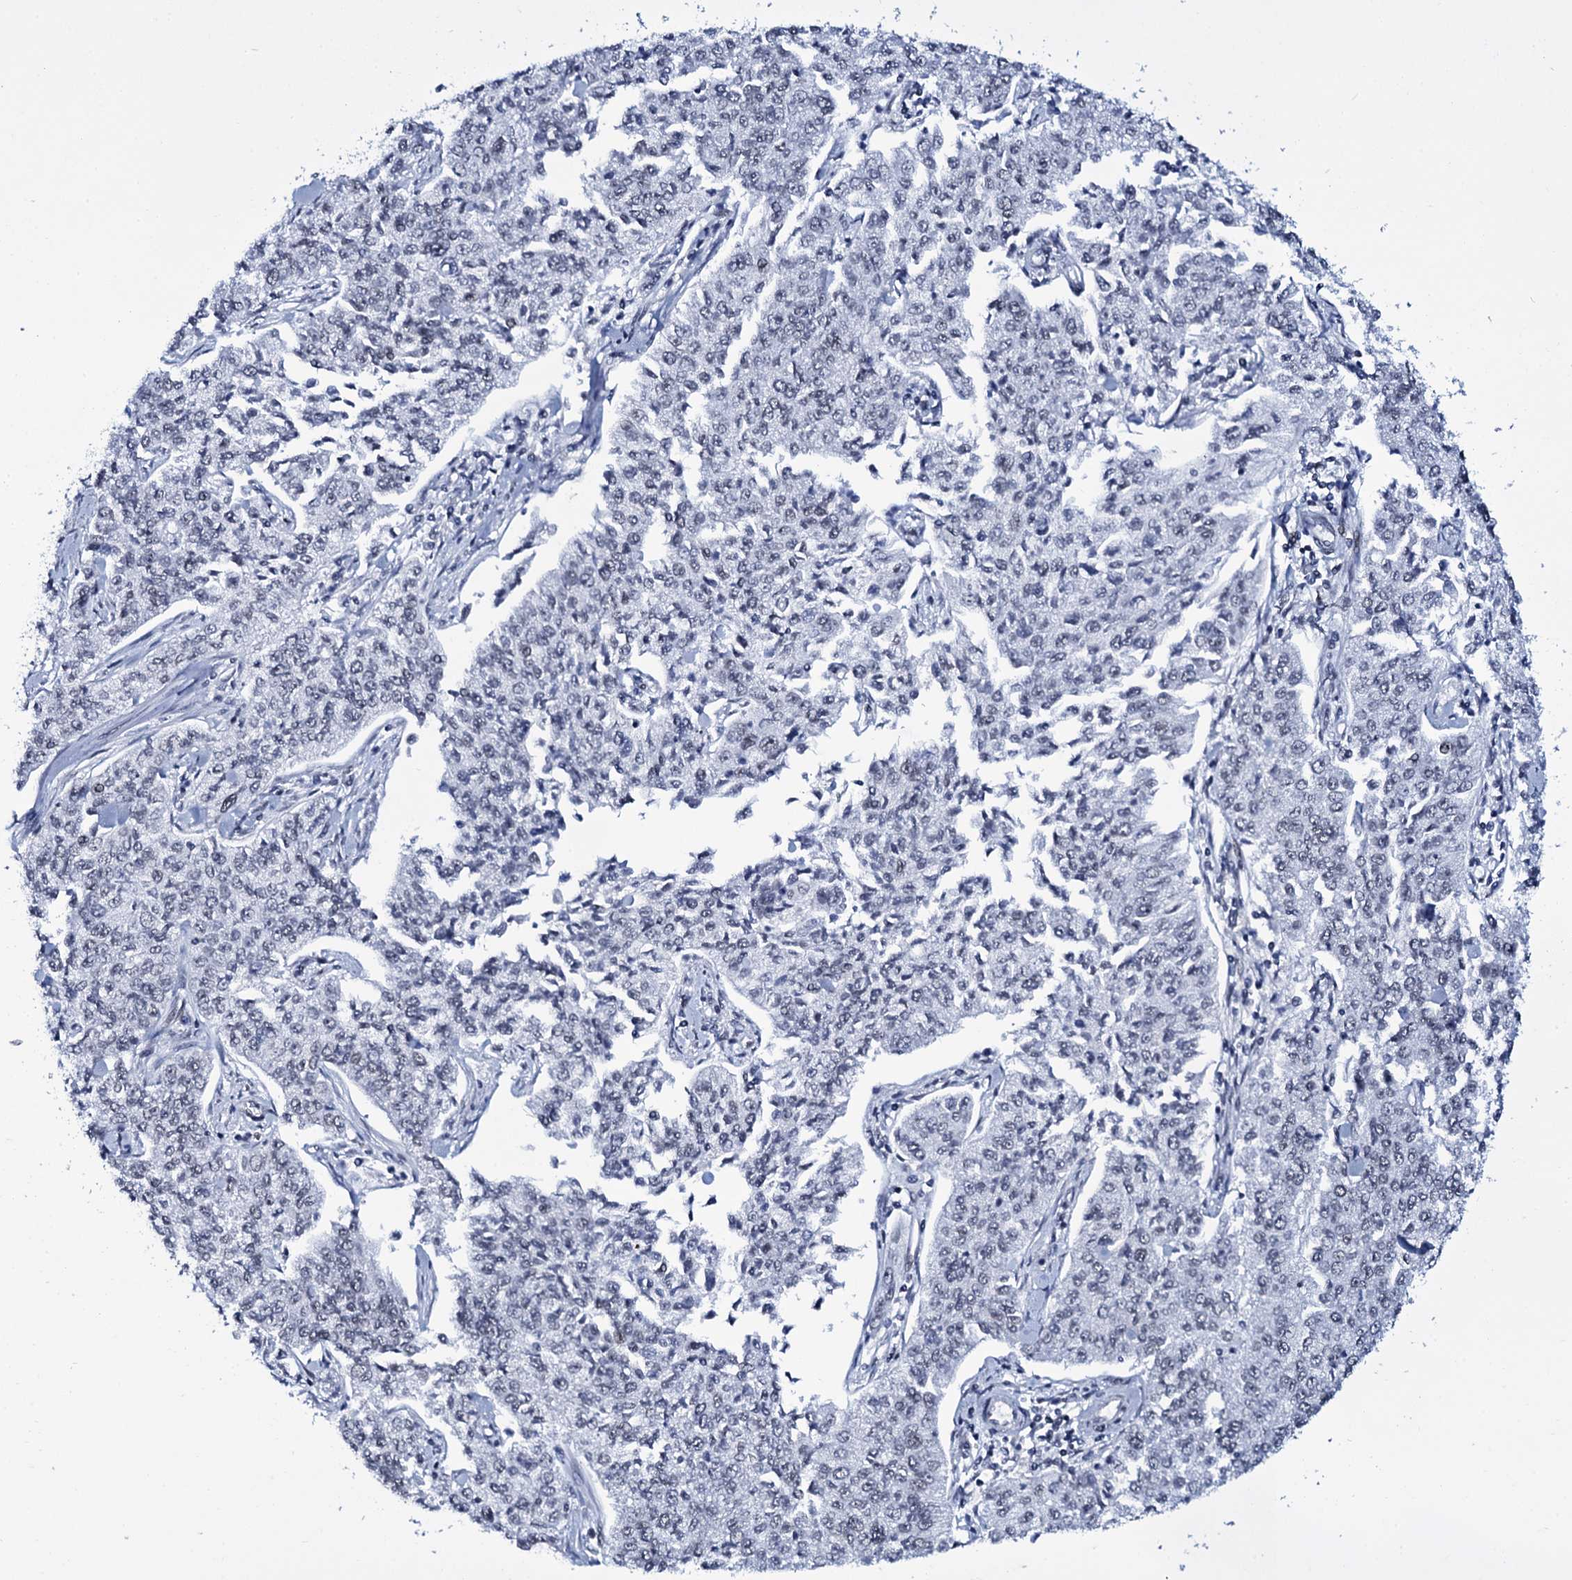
{"staining": {"intensity": "negative", "quantity": "none", "location": "none"}, "tissue": "cervical cancer", "cell_type": "Tumor cells", "image_type": "cancer", "snomed": [{"axis": "morphology", "description": "Squamous cell carcinoma, NOS"}, {"axis": "topography", "description": "Cervix"}], "caption": "Immunohistochemistry of cervical squamous cell carcinoma exhibits no staining in tumor cells.", "gene": "ZMIZ2", "patient": {"sex": "female", "age": 35}}